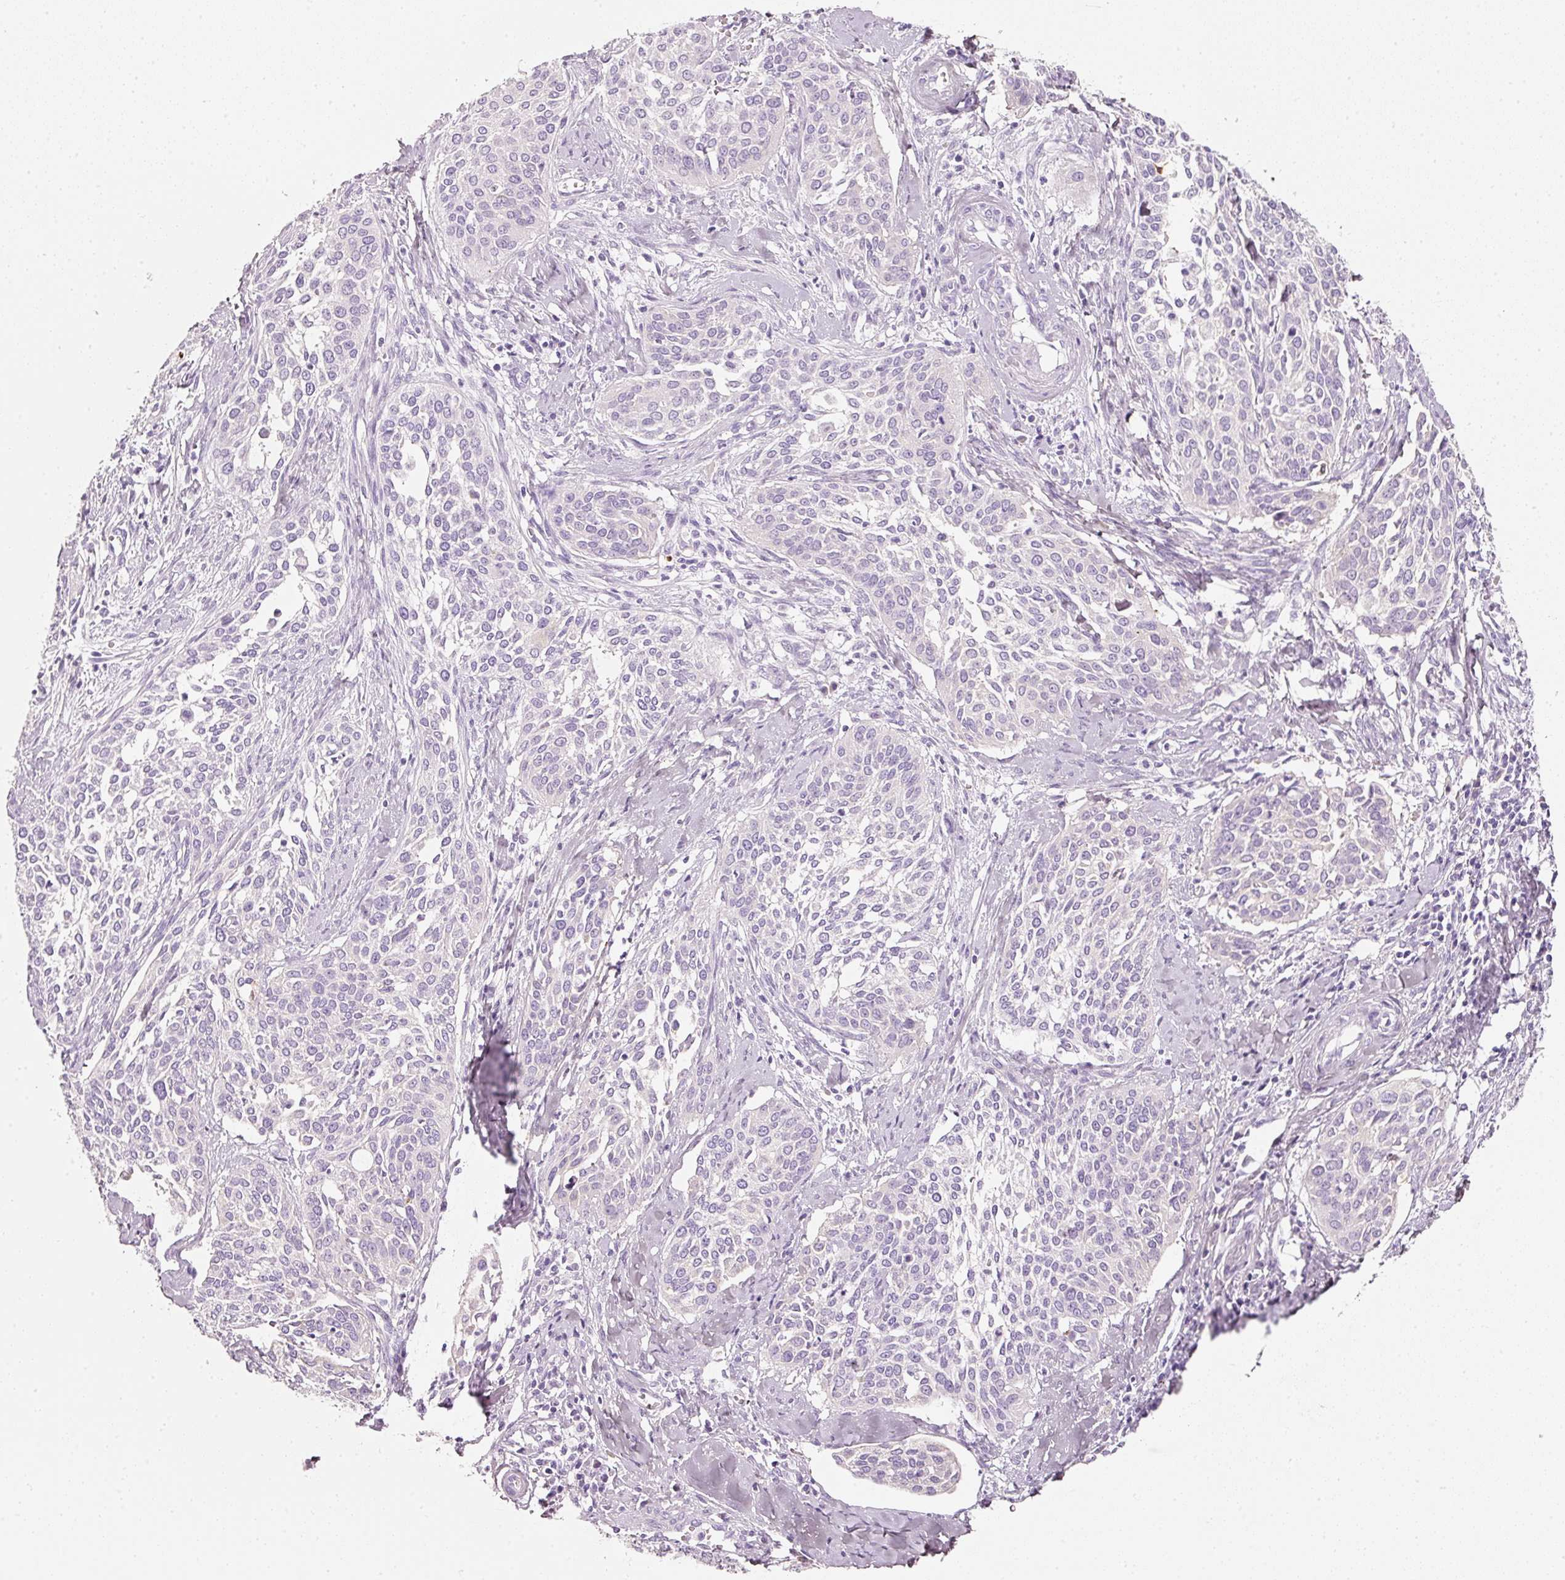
{"staining": {"intensity": "negative", "quantity": "none", "location": "none"}, "tissue": "cervical cancer", "cell_type": "Tumor cells", "image_type": "cancer", "snomed": [{"axis": "morphology", "description": "Squamous cell carcinoma, NOS"}, {"axis": "topography", "description": "Cervix"}], "caption": "Immunohistochemistry (IHC) of squamous cell carcinoma (cervical) shows no expression in tumor cells. The staining is performed using DAB (3,3'-diaminobenzidine) brown chromogen with nuclei counter-stained in using hematoxylin.", "gene": "PDXDC1", "patient": {"sex": "female", "age": 44}}